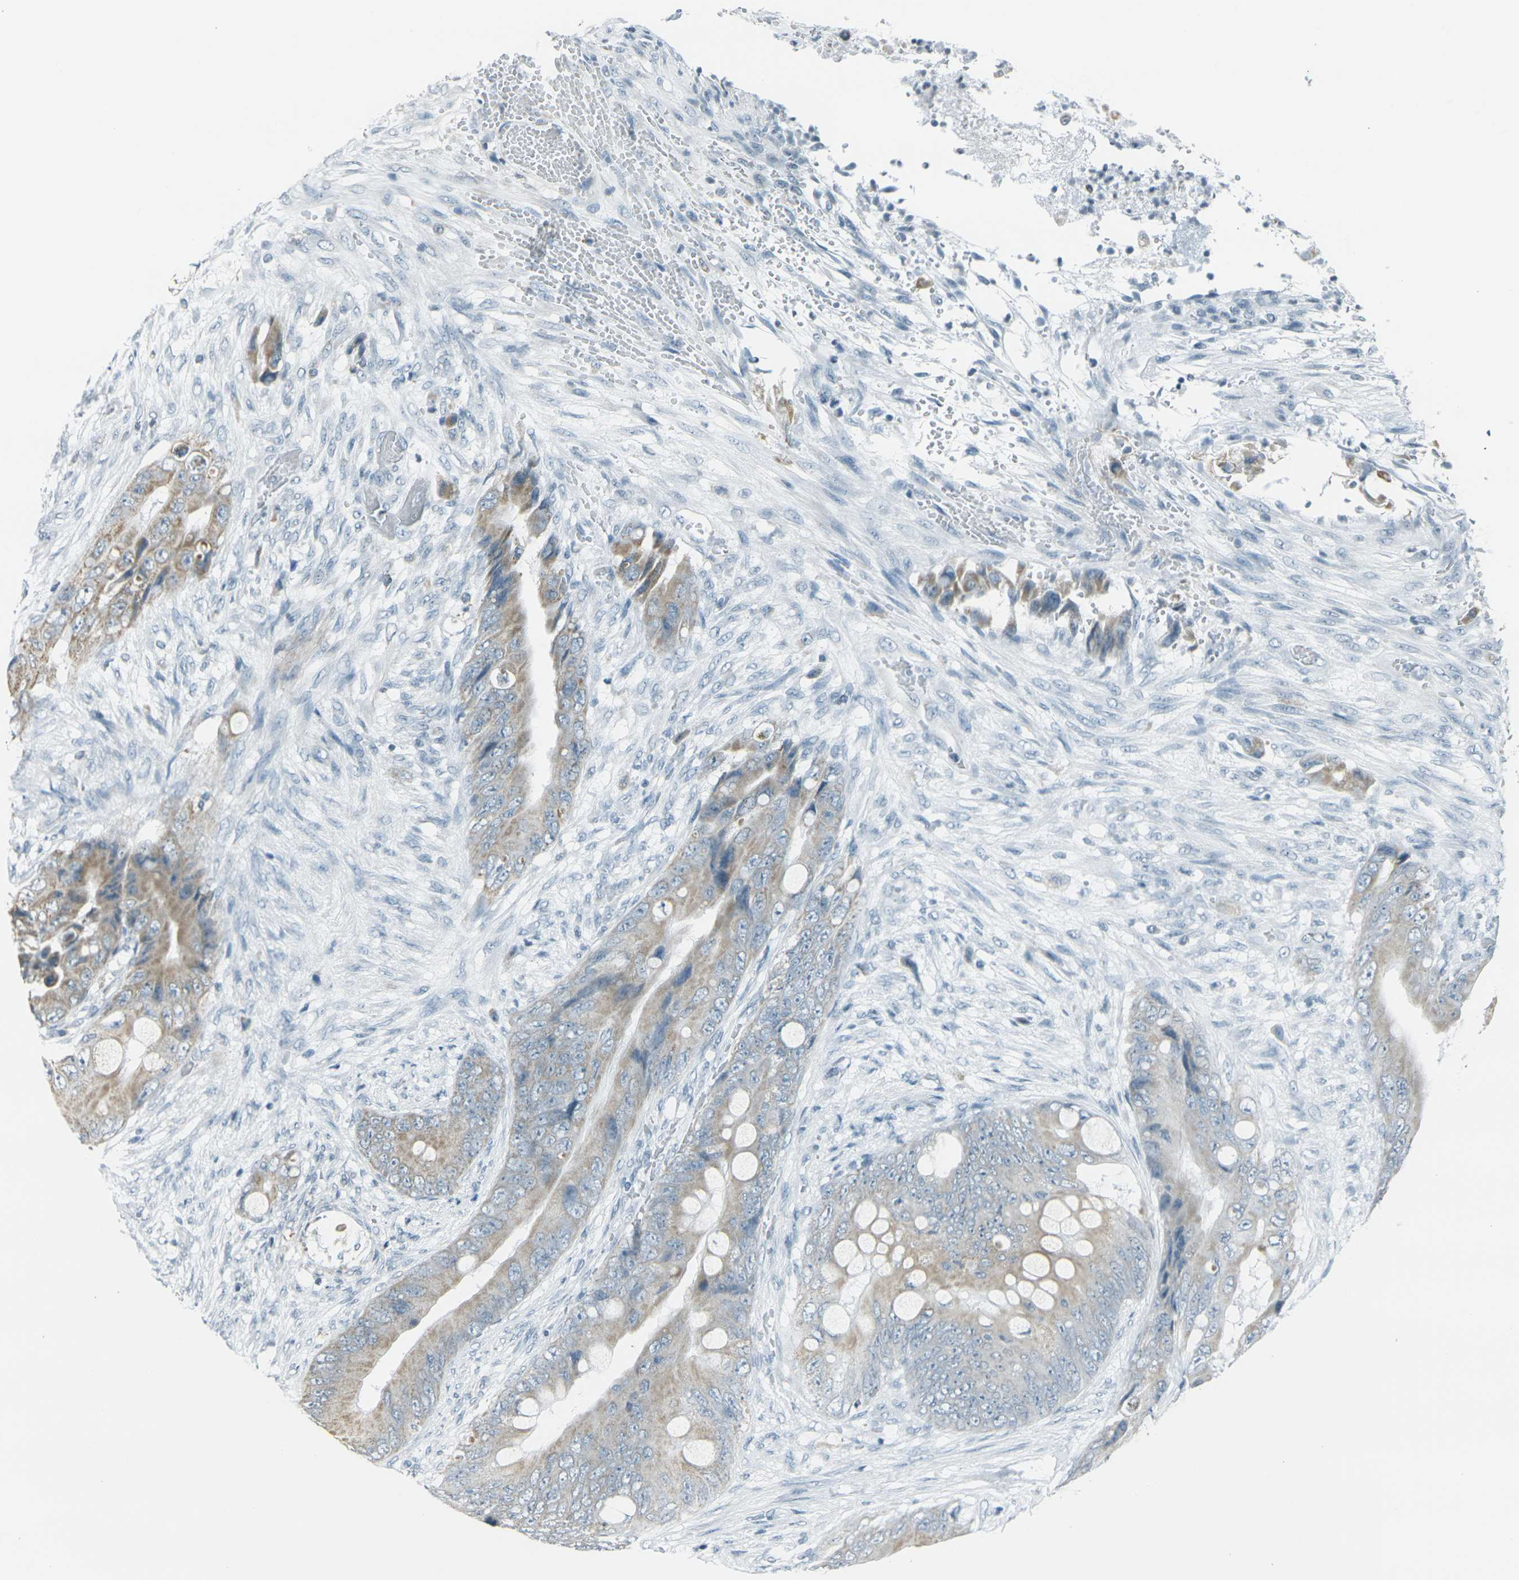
{"staining": {"intensity": "weak", "quantity": ">75%", "location": "cytoplasmic/membranous"}, "tissue": "colorectal cancer", "cell_type": "Tumor cells", "image_type": "cancer", "snomed": [{"axis": "morphology", "description": "Adenocarcinoma, NOS"}, {"axis": "topography", "description": "Rectum"}], "caption": "Weak cytoplasmic/membranous protein positivity is present in about >75% of tumor cells in colorectal adenocarcinoma. (Stains: DAB in brown, nuclei in blue, Microscopy: brightfield microscopy at high magnification).", "gene": "H2BC1", "patient": {"sex": "female", "age": 77}}